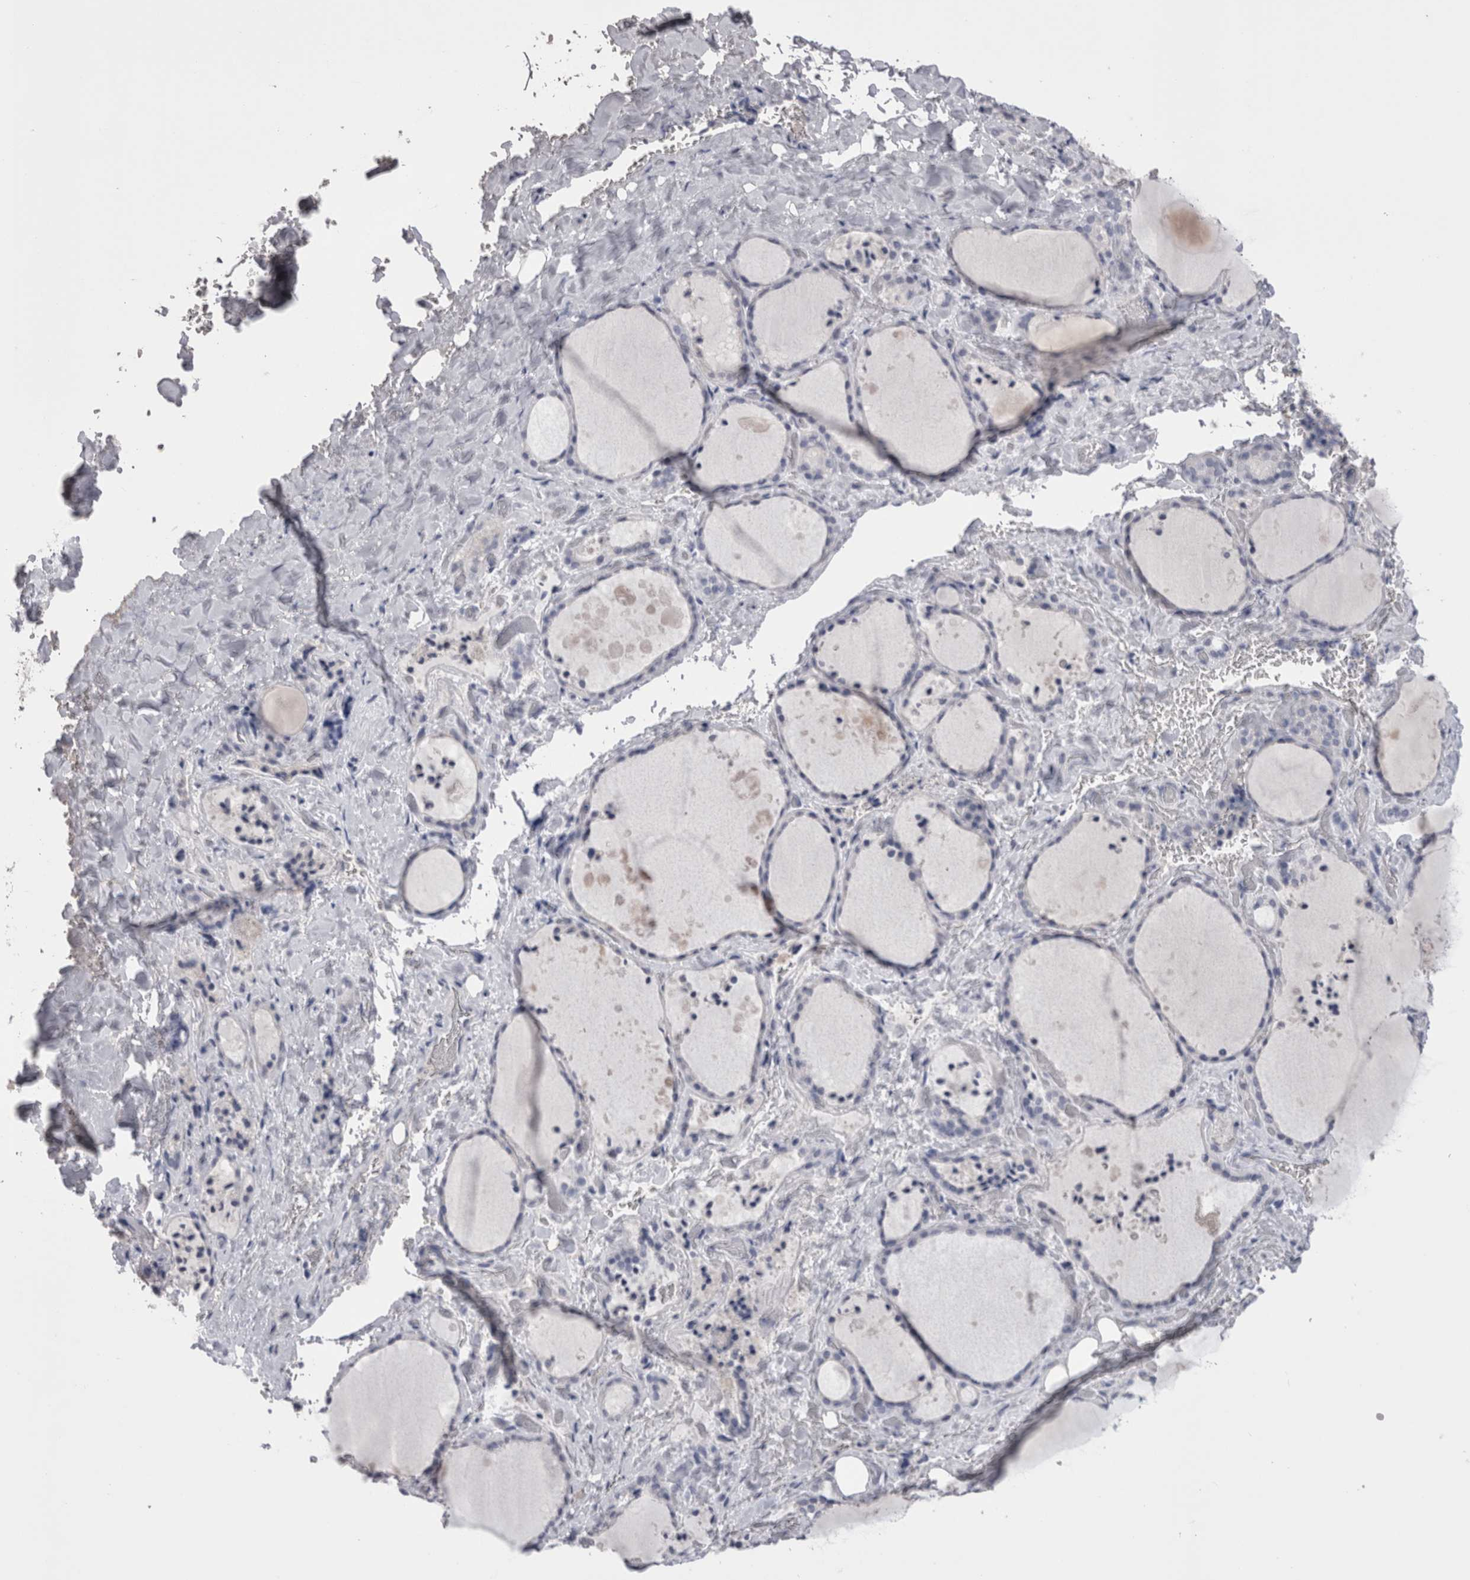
{"staining": {"intensity": "negative", "quantity": "none", "location": "none"}, "tissue": "thyroid gland", "cell_type": "Glandular cells", "image_type": "normal", "snomed": [{"axis": "morphology", "description": "Normal tissue, NOS"}, {"axis": "topography", "description": "Thyroid gland"}], "caption": "High power microscopy micrograph of an IHC image of unremarkable thyroid gland, revealing no significant positivity in glandular cells. (Brightfield microscopy of DAB (3,3'-diaminobenzidine) immunohistochemistry at high magnification).", "gene": "CDHR5", "patient": {"sex": "female", "age": 44}}